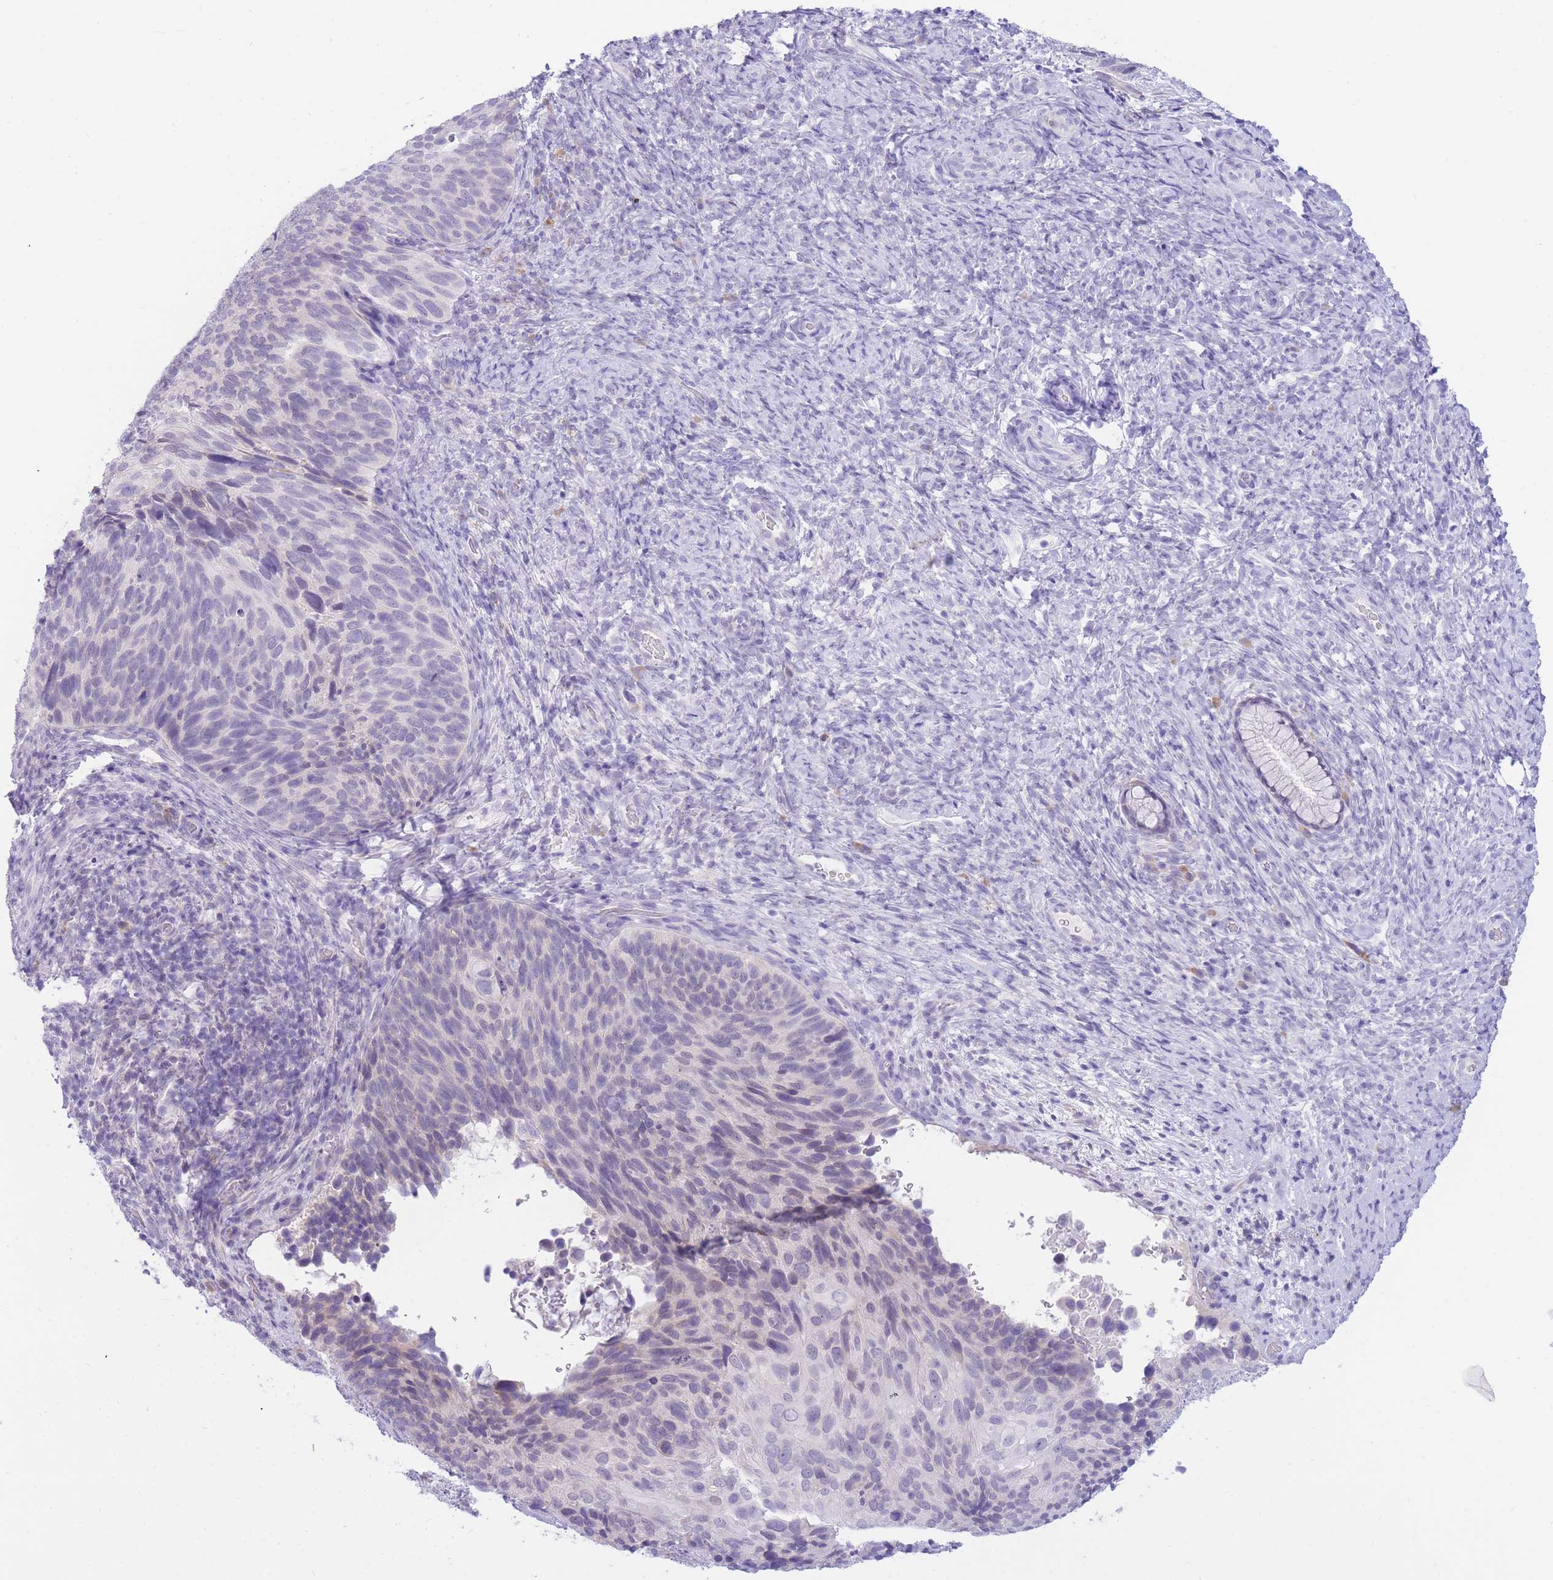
{"staining": {"intensity": "negative", "quantity": "none", "location": "none"}, "tissue": "cervical cancer", "cell_type": "Tumor cells", "image_type": "cancer", "snomed": [{"axis": "morphology", "description": "Squamous cell carcinoma, NOS"}, {"axis": "topography", "description": "Cervix"}], "caption": "High power microscopy image of an immunohistochemistry histopathology image of cervical squamous cell carcinoma, revealing no significant positivity in tumor cells.", "gene": "SSUH2", "patient": {"sex": "female", "age": 80}}